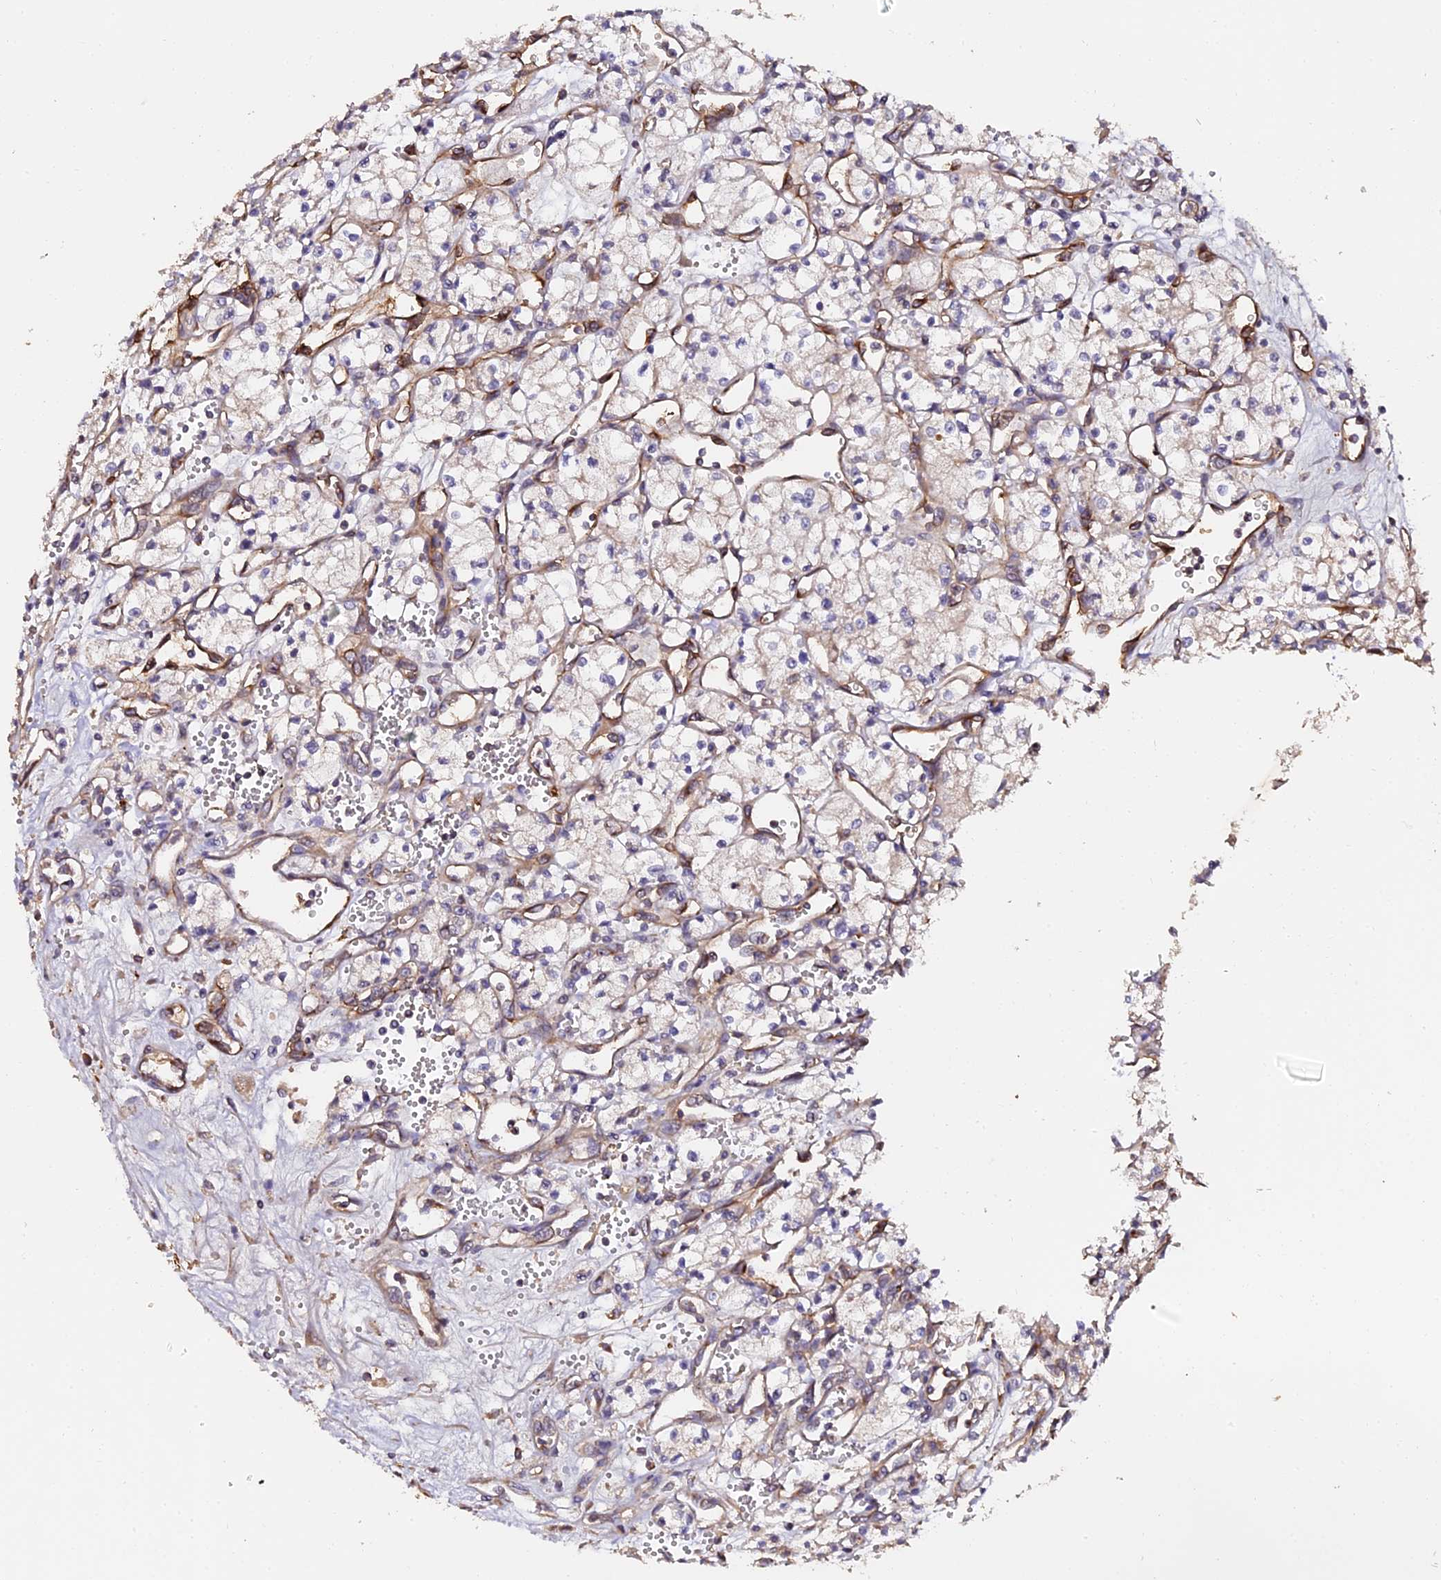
{"staining": {"intensity": "negative", "quantity": "none", "location": "none"}, "tissue": "renal cancer", "cell_type": "Tumor cells", "image_type": "cancer", "snomed": [{"axis": "morphology", "description": "Adenocarcinoma, NOS"}, {"axis": "topography", "description": "Kidney"}], "caption": "The IHC micrograph has no significant expression in tumor cells of renal cancer tissue.", "gene": "TDO2", "patient": {"sex": "male", "age": 59}}